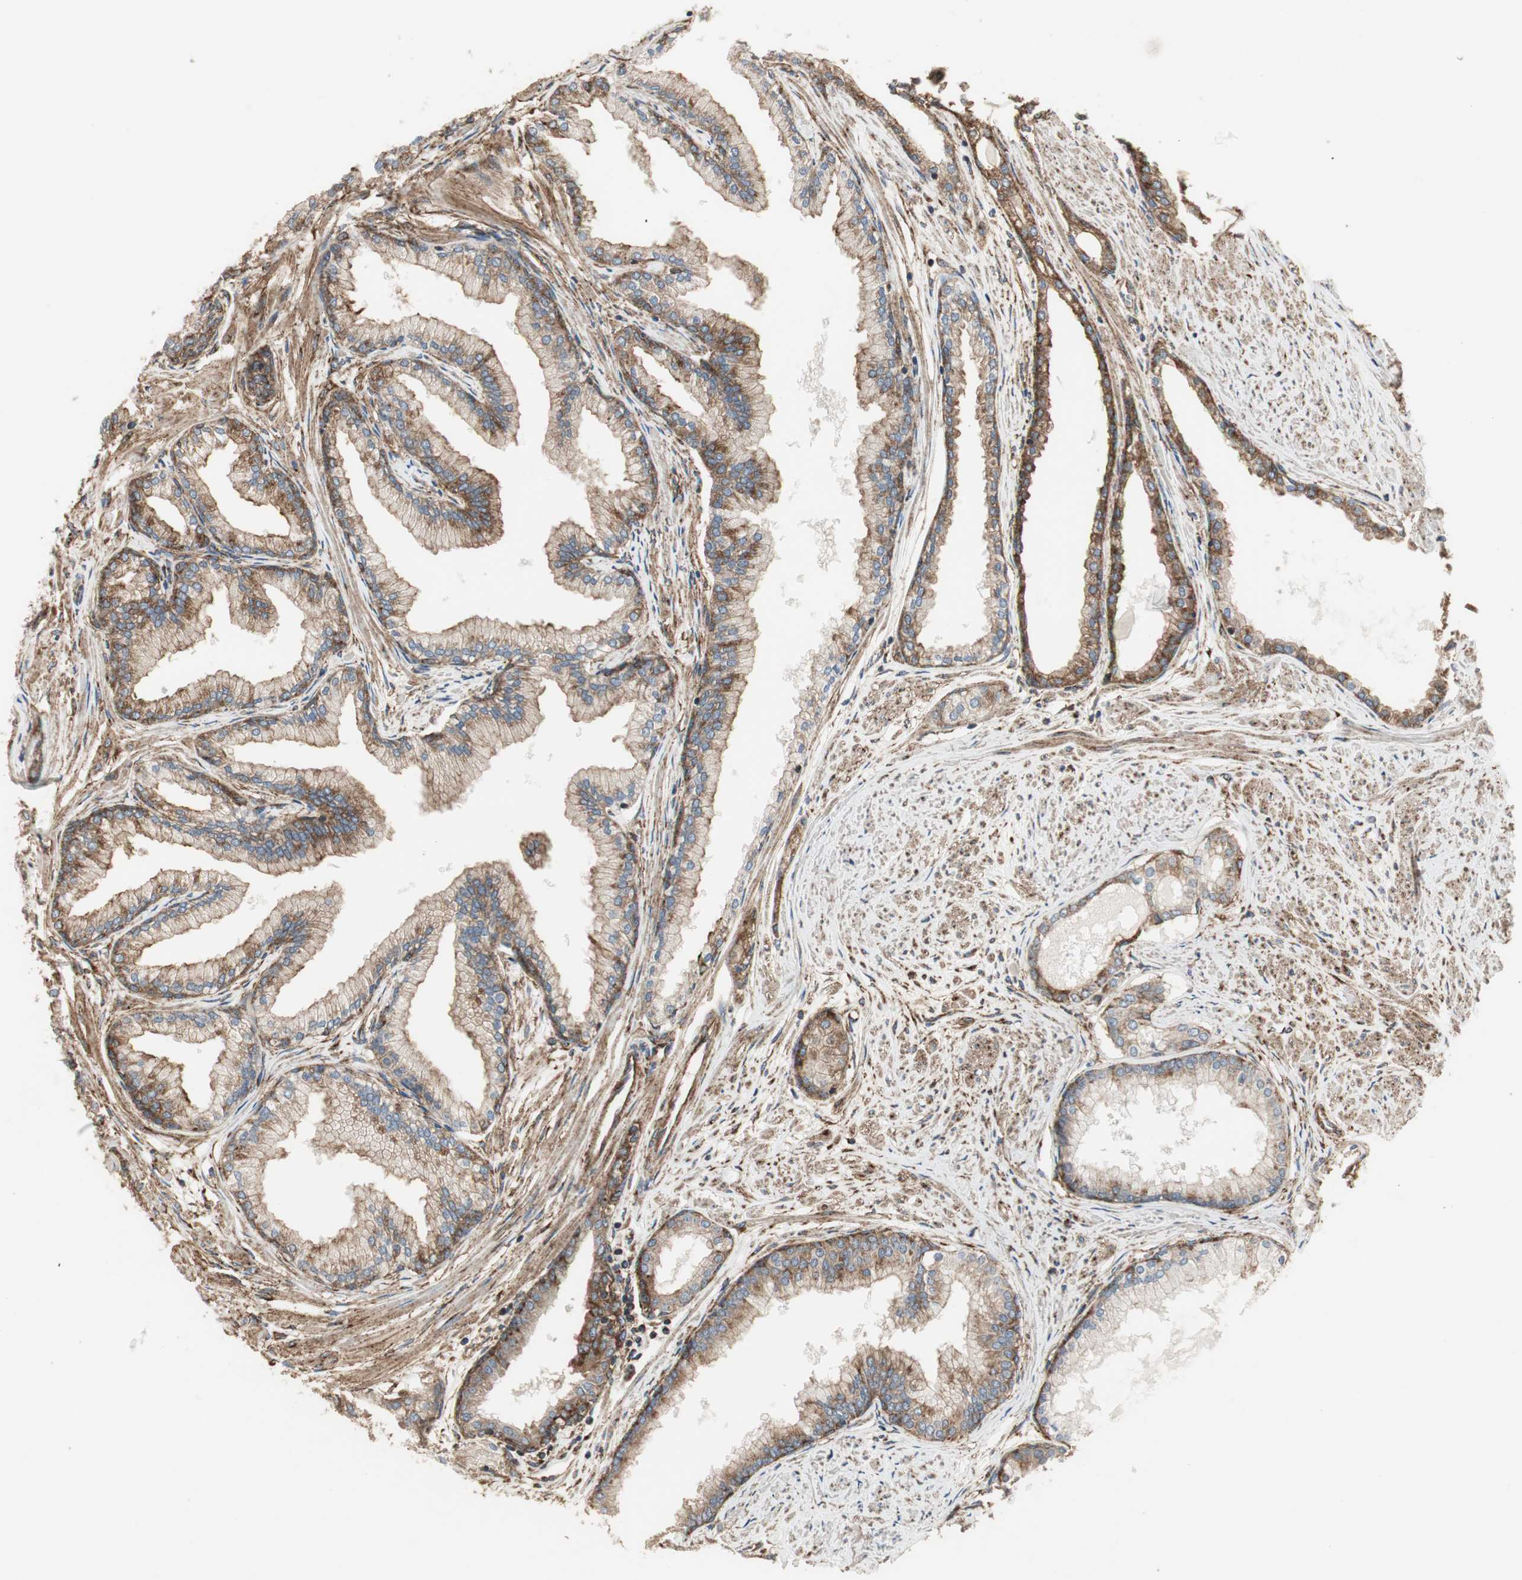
{"staining": {"intensity": "strong", "quantity": ">75%", "location": "cytoplasmic/membranous"}, "tissue": "prostate", "cell_type": "Glandular cells", "image_type": "normal", "snomed": [{"axis": "morphology", "description": "Normal tissue, NOS"}, {"axis": "topography", "description": "Prostate"}], "caption": "The image exhibits immunohistochemical staining of benign prostate. There is strong cytoplasmic/membranous staining is identified in approximately >75% of glandular cells. (DAB (3,3'-diaminobenzidine) = brown stain, brightfield microscopy at high magnification).", "gene": "H6PD", "patient": {"sex": "male", "age": 64}}